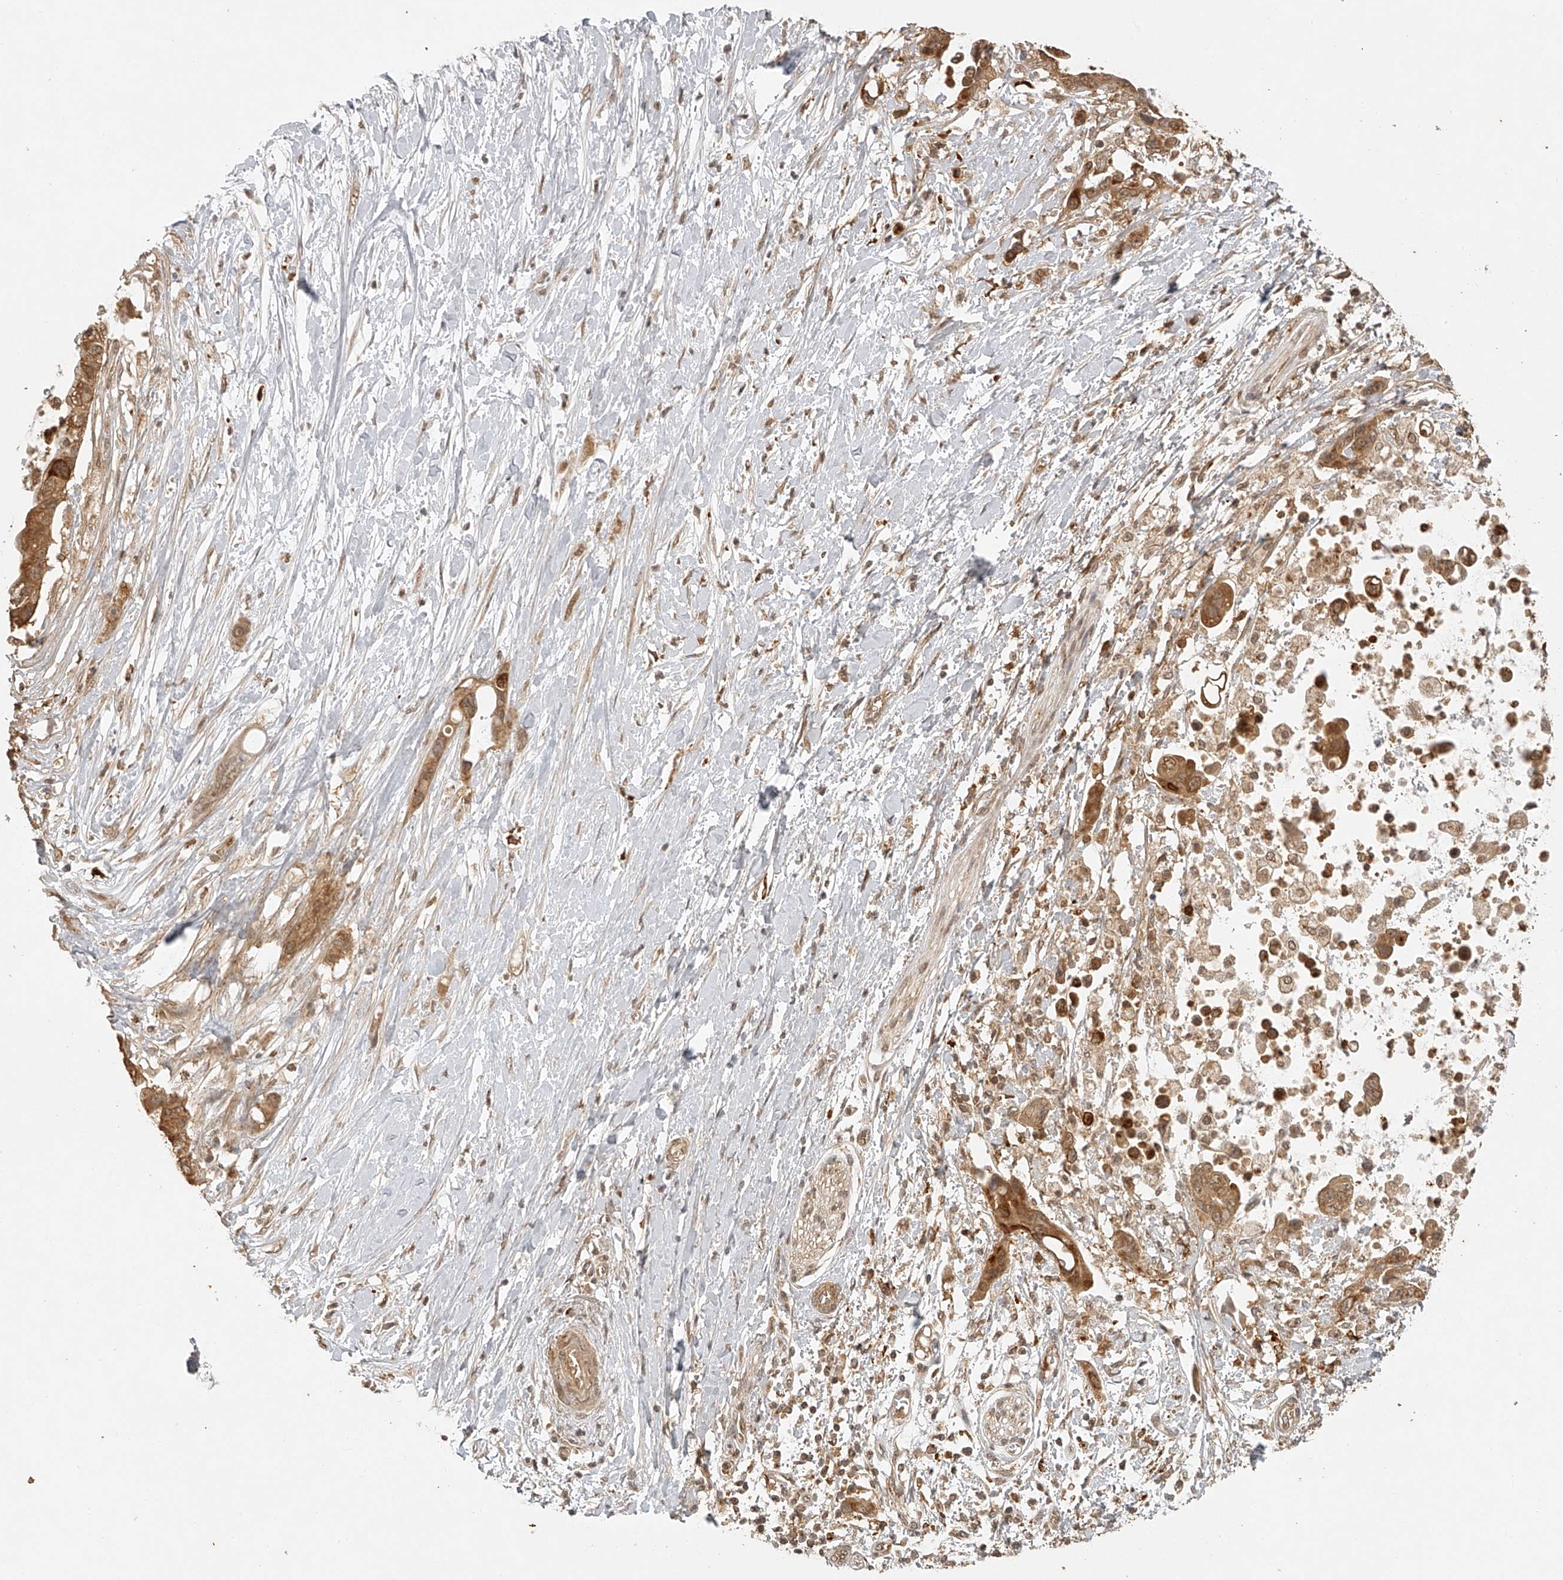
{"staining": {"intensity": "moderate", "quantity": ">75%", "location": "cytoplasmic/membranous"}, "tissue": "pancreatic cancer", "cell_type": "Tumor cells", "image_type": "cancer", "snomed": [{"axis": "morphology", "description": "Adenocarcinoma, NOS"}, {"axis": "topography", "description": "Pancreas"}], "caption": "Protein expression analysis of human pancreatic cancer (adenocarcinoma) reveals moderate cytoplasmic/membranous positivity in approximately >75% of tumor cells.", "gene": "BCL2L11", "patient": {"sex": "female", "age": 72}}